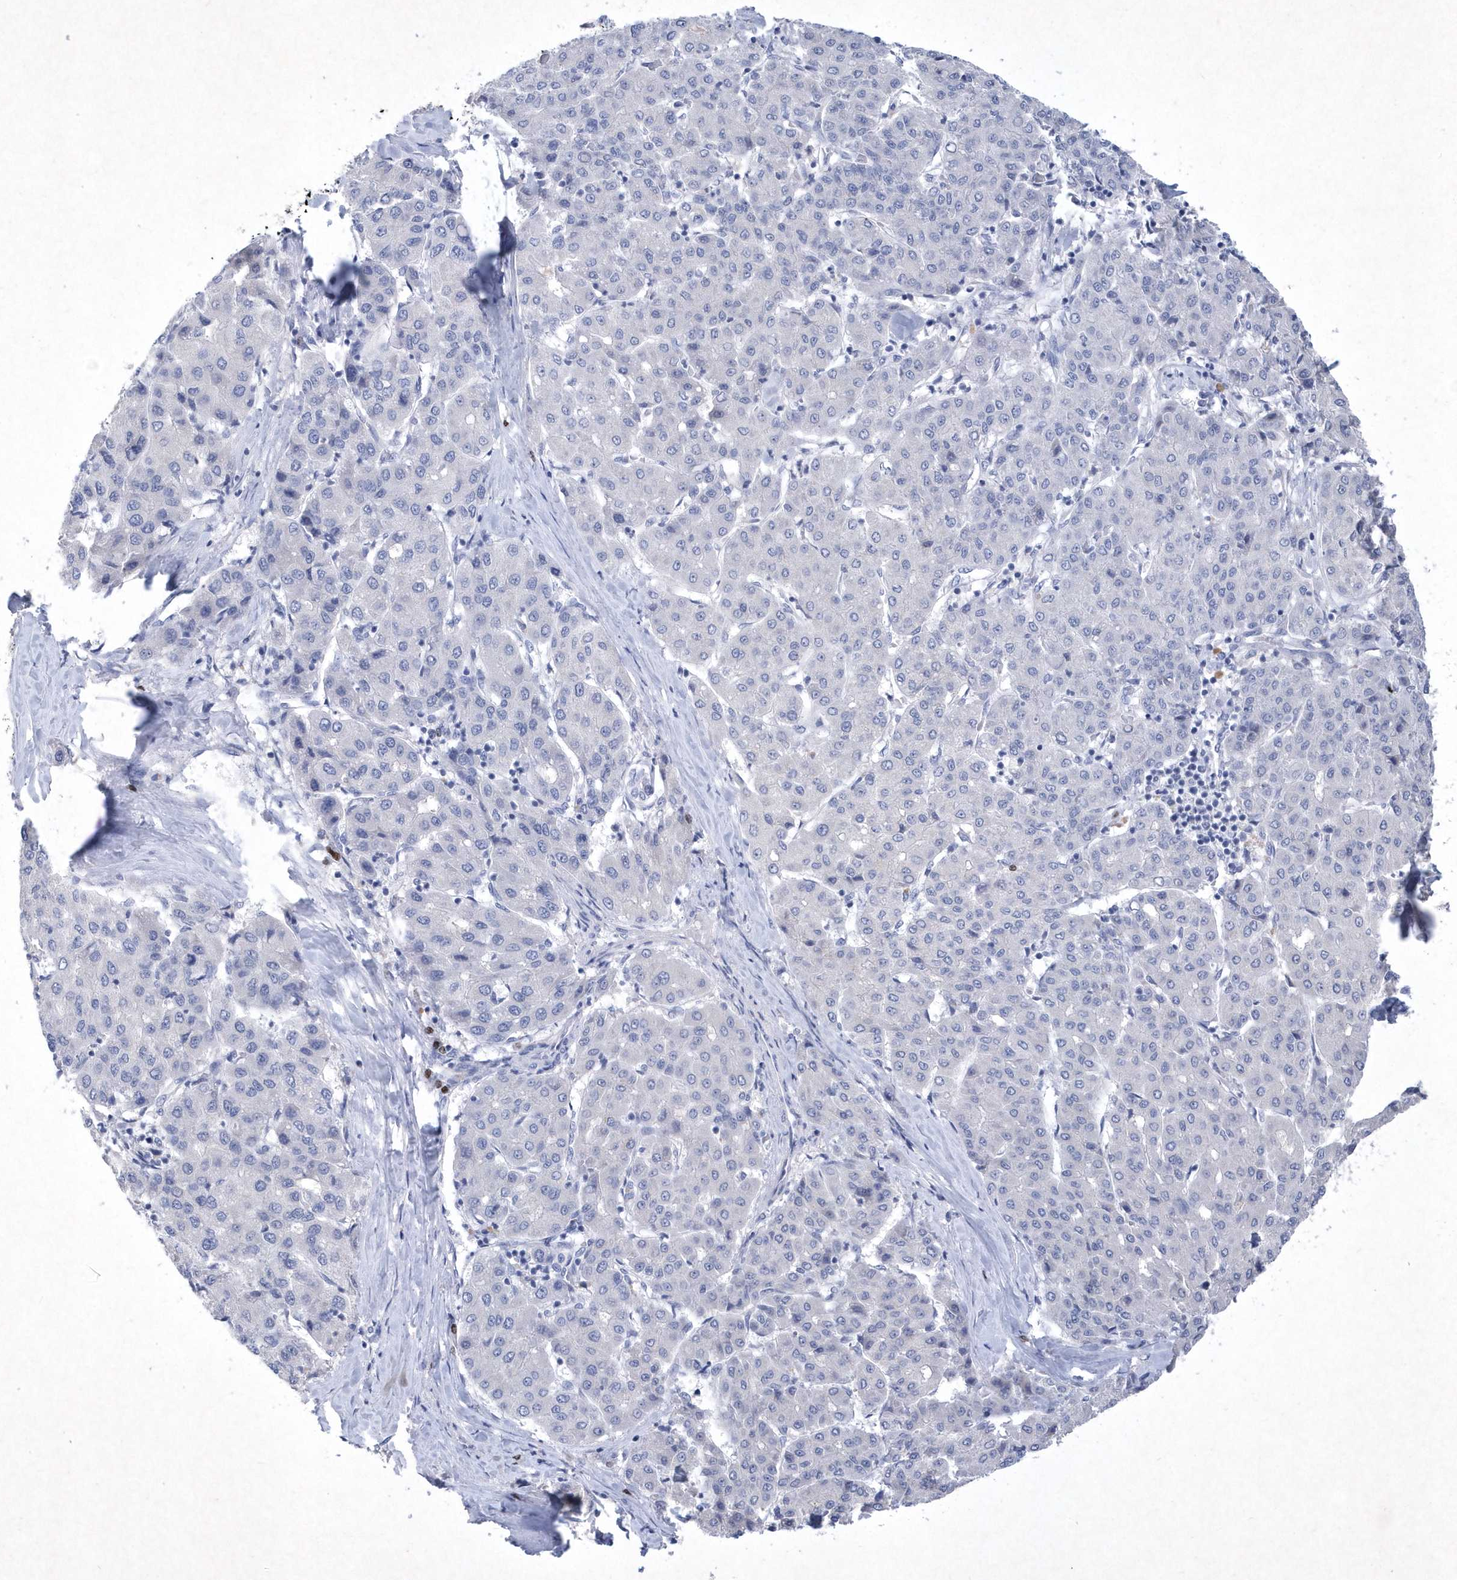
{"staining": {"intensity": "negative", "quantity": "none", "location": "none"}, "tissue": "liver cancer", "cell_type": "Tumor cells", "image_type": "cancer", "snomed": [{"axis": "morphology", "description": "Carcinoma, Hepatocellular, NOS"}, {"axis": "topography", "description": "Liver"}], "caption": "The IHC photomicrograph has no significant staining in tumor cells of liver cancer tissue.", "gene": "BHLHA15", "patient": {"sex": "male", "age": 65}}